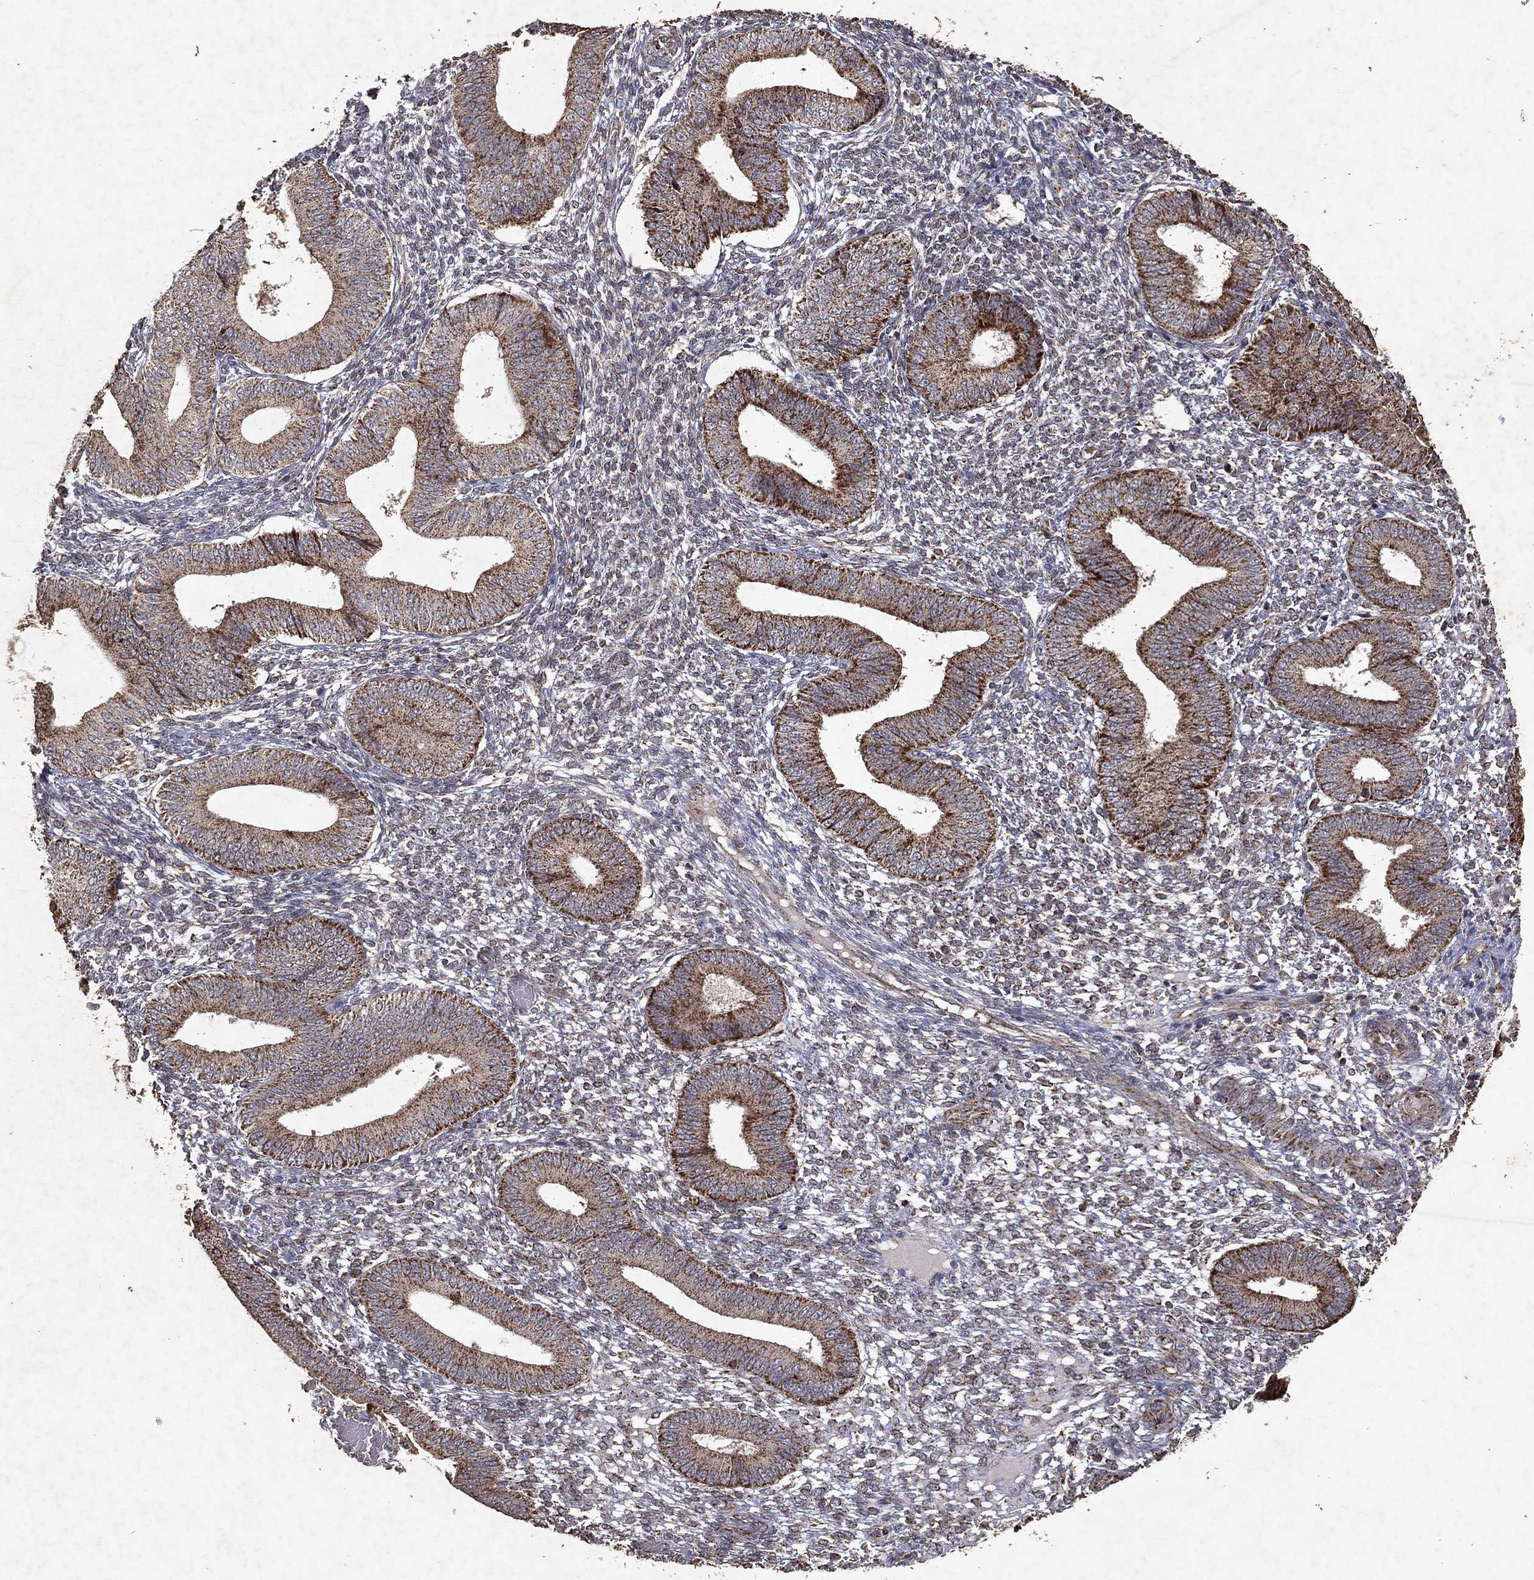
{"staining": {"intensity": "strong", "quantity": "25%-75%", "location": "cytoplasmic/membranous"}, "tissue": "endometrium", "cell_type": "Cells in endometrial stroma", "image_type": "normal", "snomed": [{"axis": "morphology", "description": "Normal tissue, NOS"}, {"axis": "topography", "description": "Endometrium"}], "caption": "Protein staining of benign endometrium reveals strong cytoplasmic/membranous positivity in approximately 25%-75% of cells in endometrial stroma.", "gene": "PYROXD2", "patient": {"sex": "female", "age": 42}}